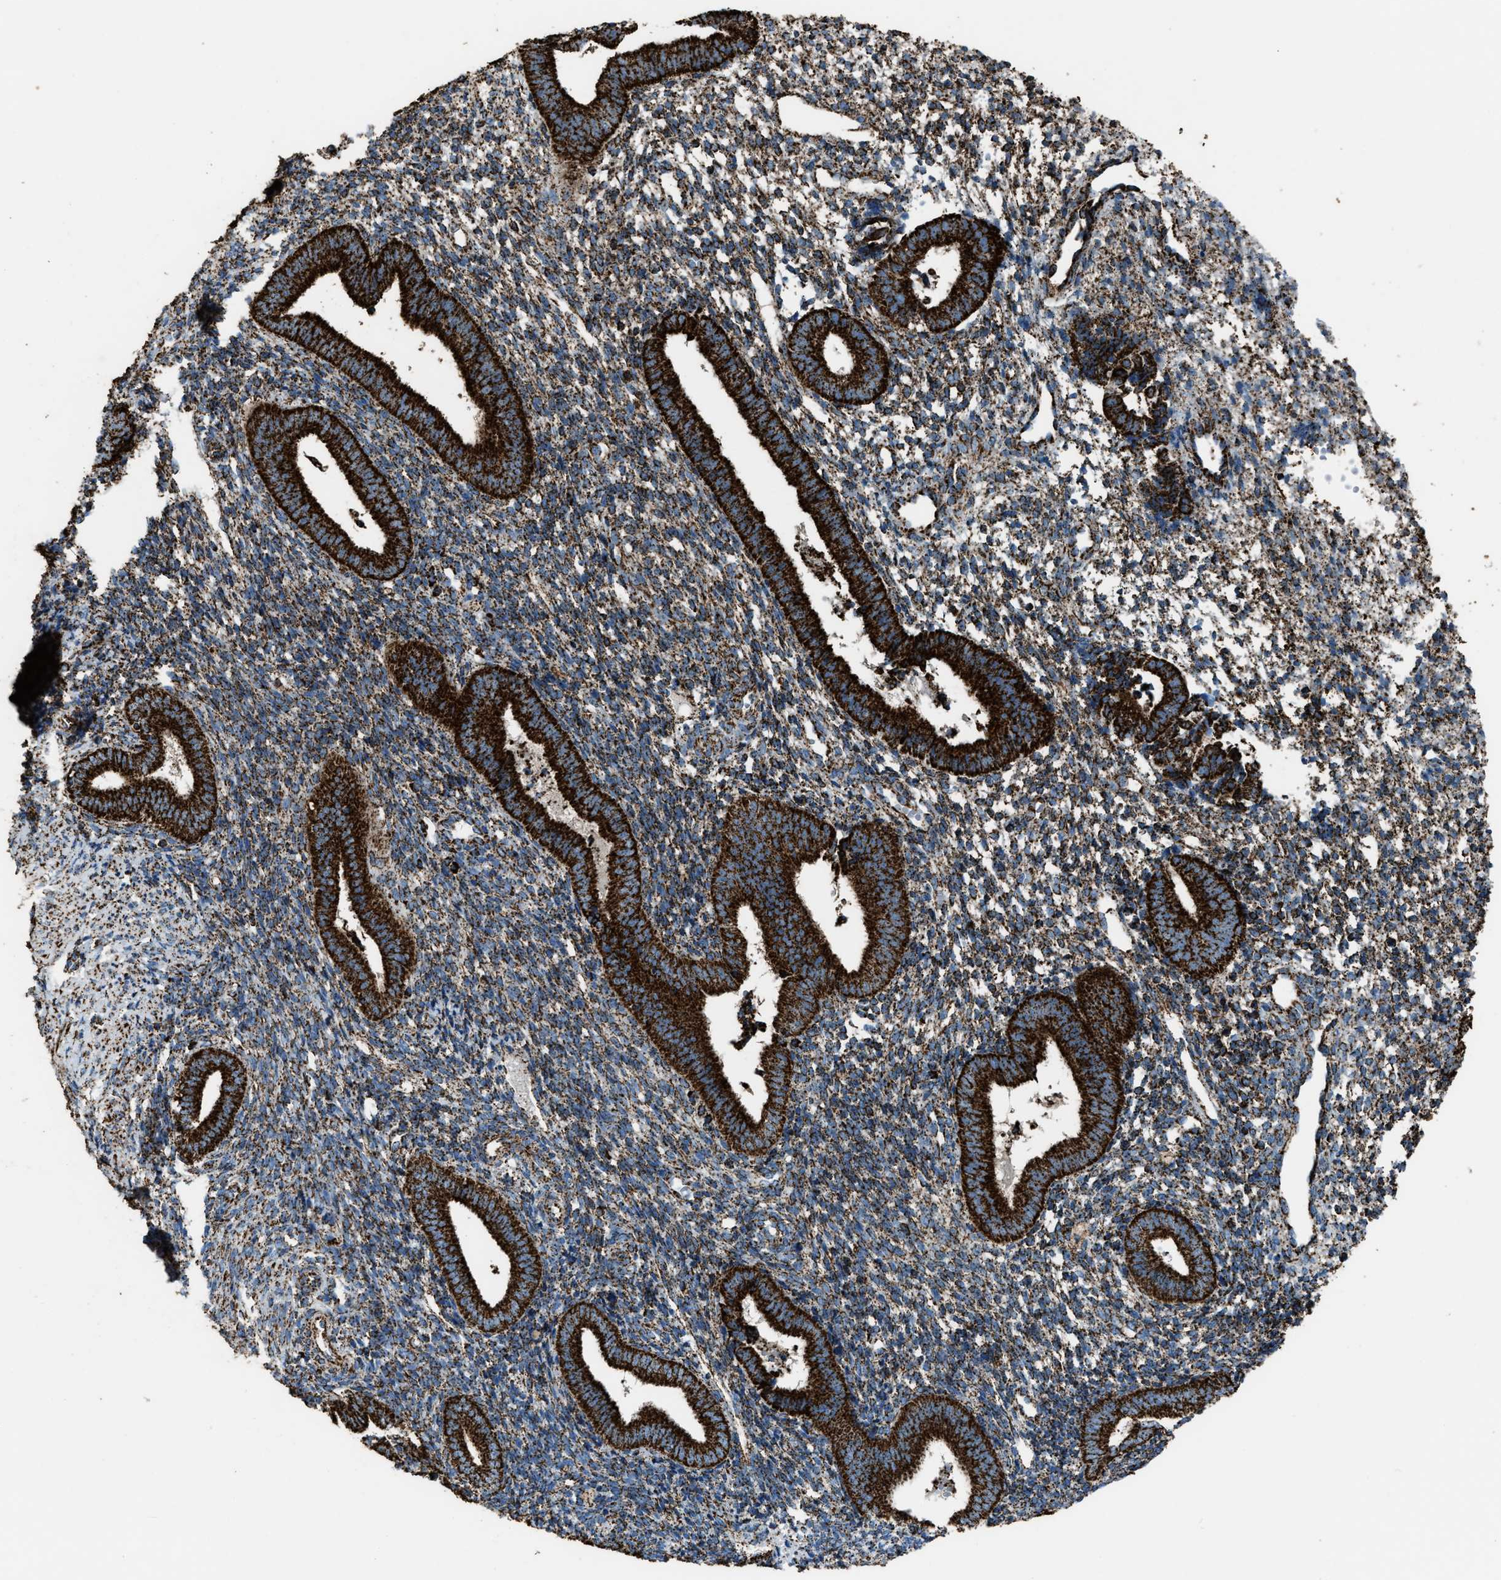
{"staining": {"intensity": "strong", "quantity": ">75%", "location": "cytoplasmic/membranous"}, "tissue": "endometrium", "cell_type": "Cells in endometrial stroma", "image_type": "normal", "snomed": [{"axis": "morphology", "description": "Normal tissue, NOS"}, {"axis": "topography", "description": "Uterus"}, {"axis": "topography", "description": "Endometrium"}], "caption": "Endometrium was stained to show a protein in brown. There is high levels of strong cytoplasmic/membranous staining in approximately >75% of cells in endometrial stroma.", "gene": "MDH2", "patient": {"sex": "female", "age": 33}}